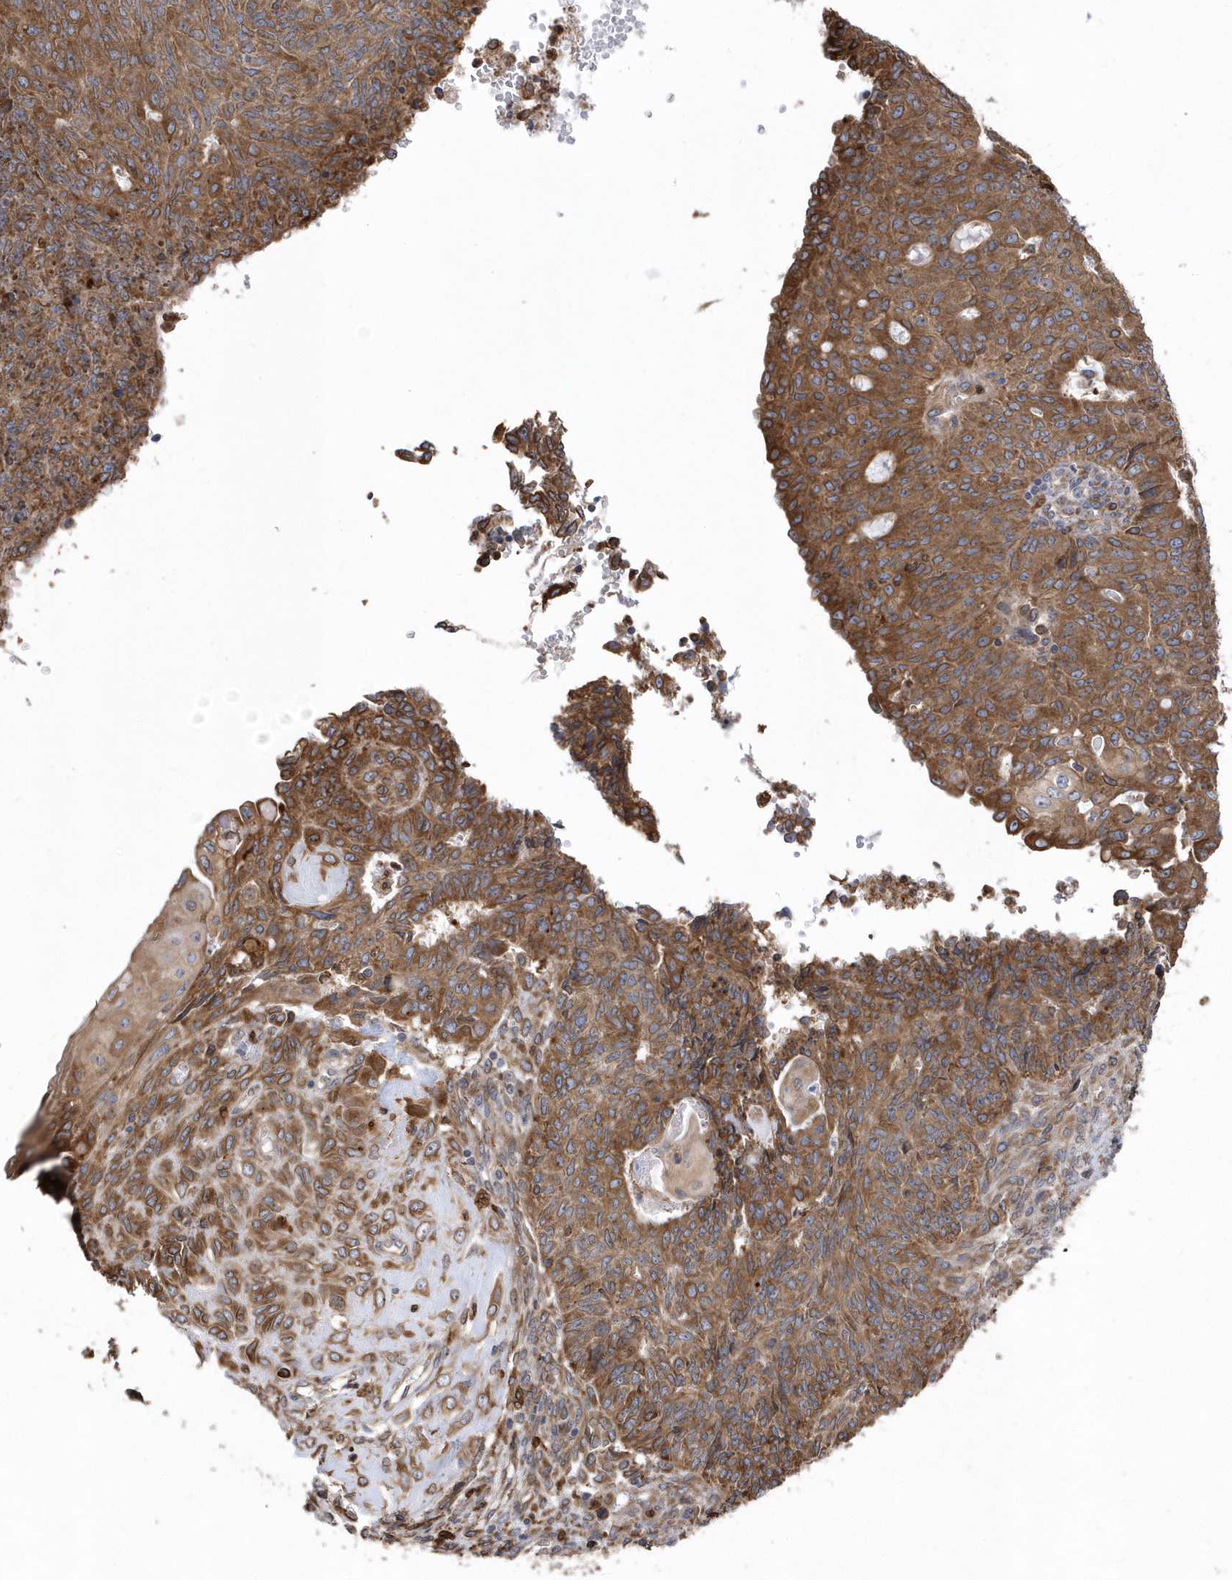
{"staining": {"intensity": "moderate", "quantity": ">75%", "location": "cytoplasmic/membranous"}, "tissue": "endometrial cancer", "cell_type": "Tumor cells", "image_type": "cancer", "snomed": [{"axis": "morphology", "description": "Adenocarcinoma, NOS"}, {"axis": "topography", "description": "Endometrium"}], "caption": "An image showing moderate cytoplasmic/membranous staining in approximately >75% of tumor cells in endometrial adenocarcinoma, as visualized by brown immunohistochemical staining.", "gene": "VAMP7", "patient": {"sex": "female", "age": 32}}